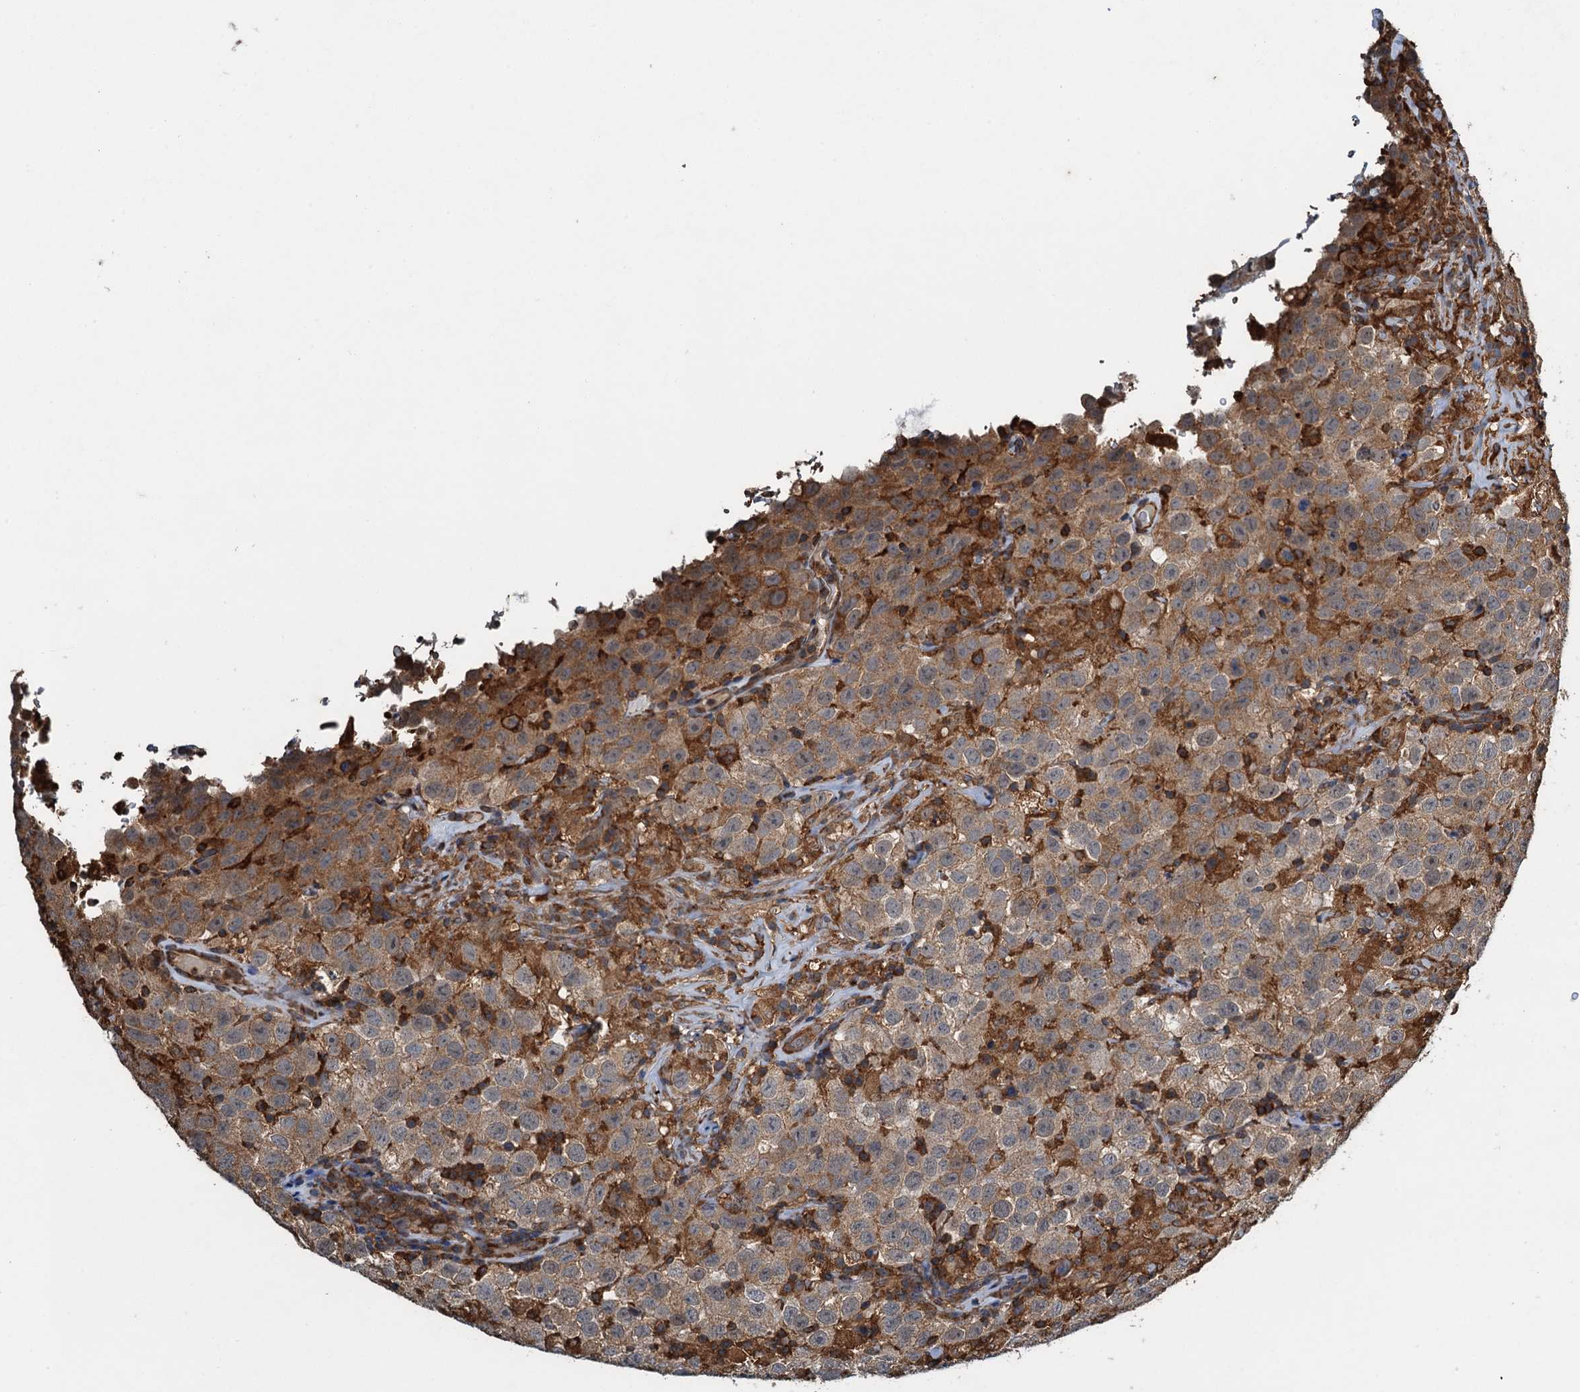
{"staining": {"intensity": "moderate", "quantity": ">75%", "location": "cytoplasmic/membranous"}, "tissue": "testis cancer", "cell_type": "Tumor cells", "image_type": "cancer", "snomed": [{"axis": "morphology", "description": "Seminoma, NOS"}, {"axis": "topography", "description": "Testis"}], "caption": "Immunohistochemical staining of human testis cancer reveals medium levels of moderate cytoplasmic/membranous expression in about >75% of tumor cells.", "gene": "WHAMM", "patient": {"sex": "male", "age": 41}}